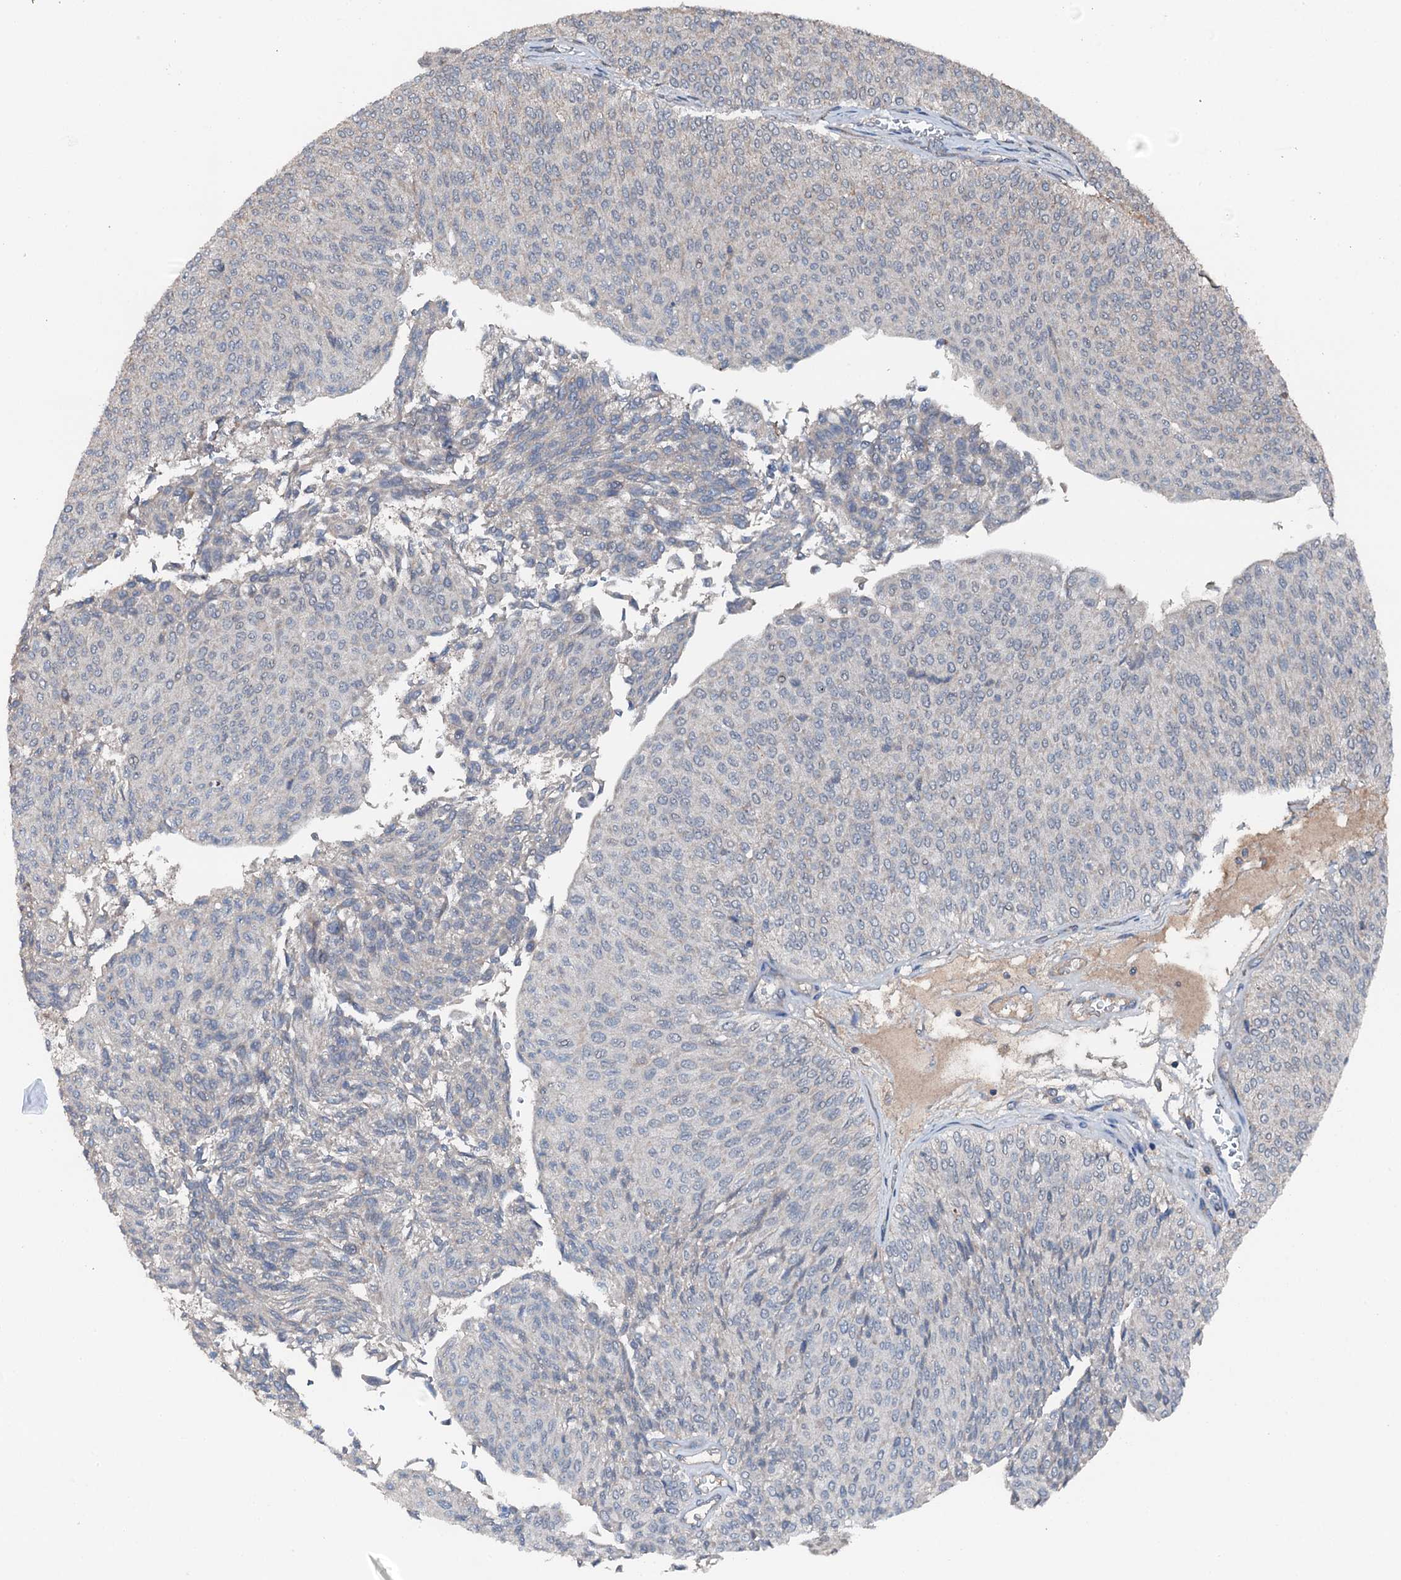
{"staining": {"intensity": "negative", "quantity": "none", "location": "none"}, "tissue": "urothelial cancer", "cell_type": "Tumor cells", "image_type": "cancer", "snomed": [{"axis": "morphology", "description": "Urothelial carcinoma, Low grade"}, {"axis": "topography", "description": "Urinary bladder"}], "caption": "This is an IHC photomicrograph of urothelial cancer. There is no staining in tumor cells.", "gene": "FLYWCH1", "patient": {"sex": "male", "age": 78}}